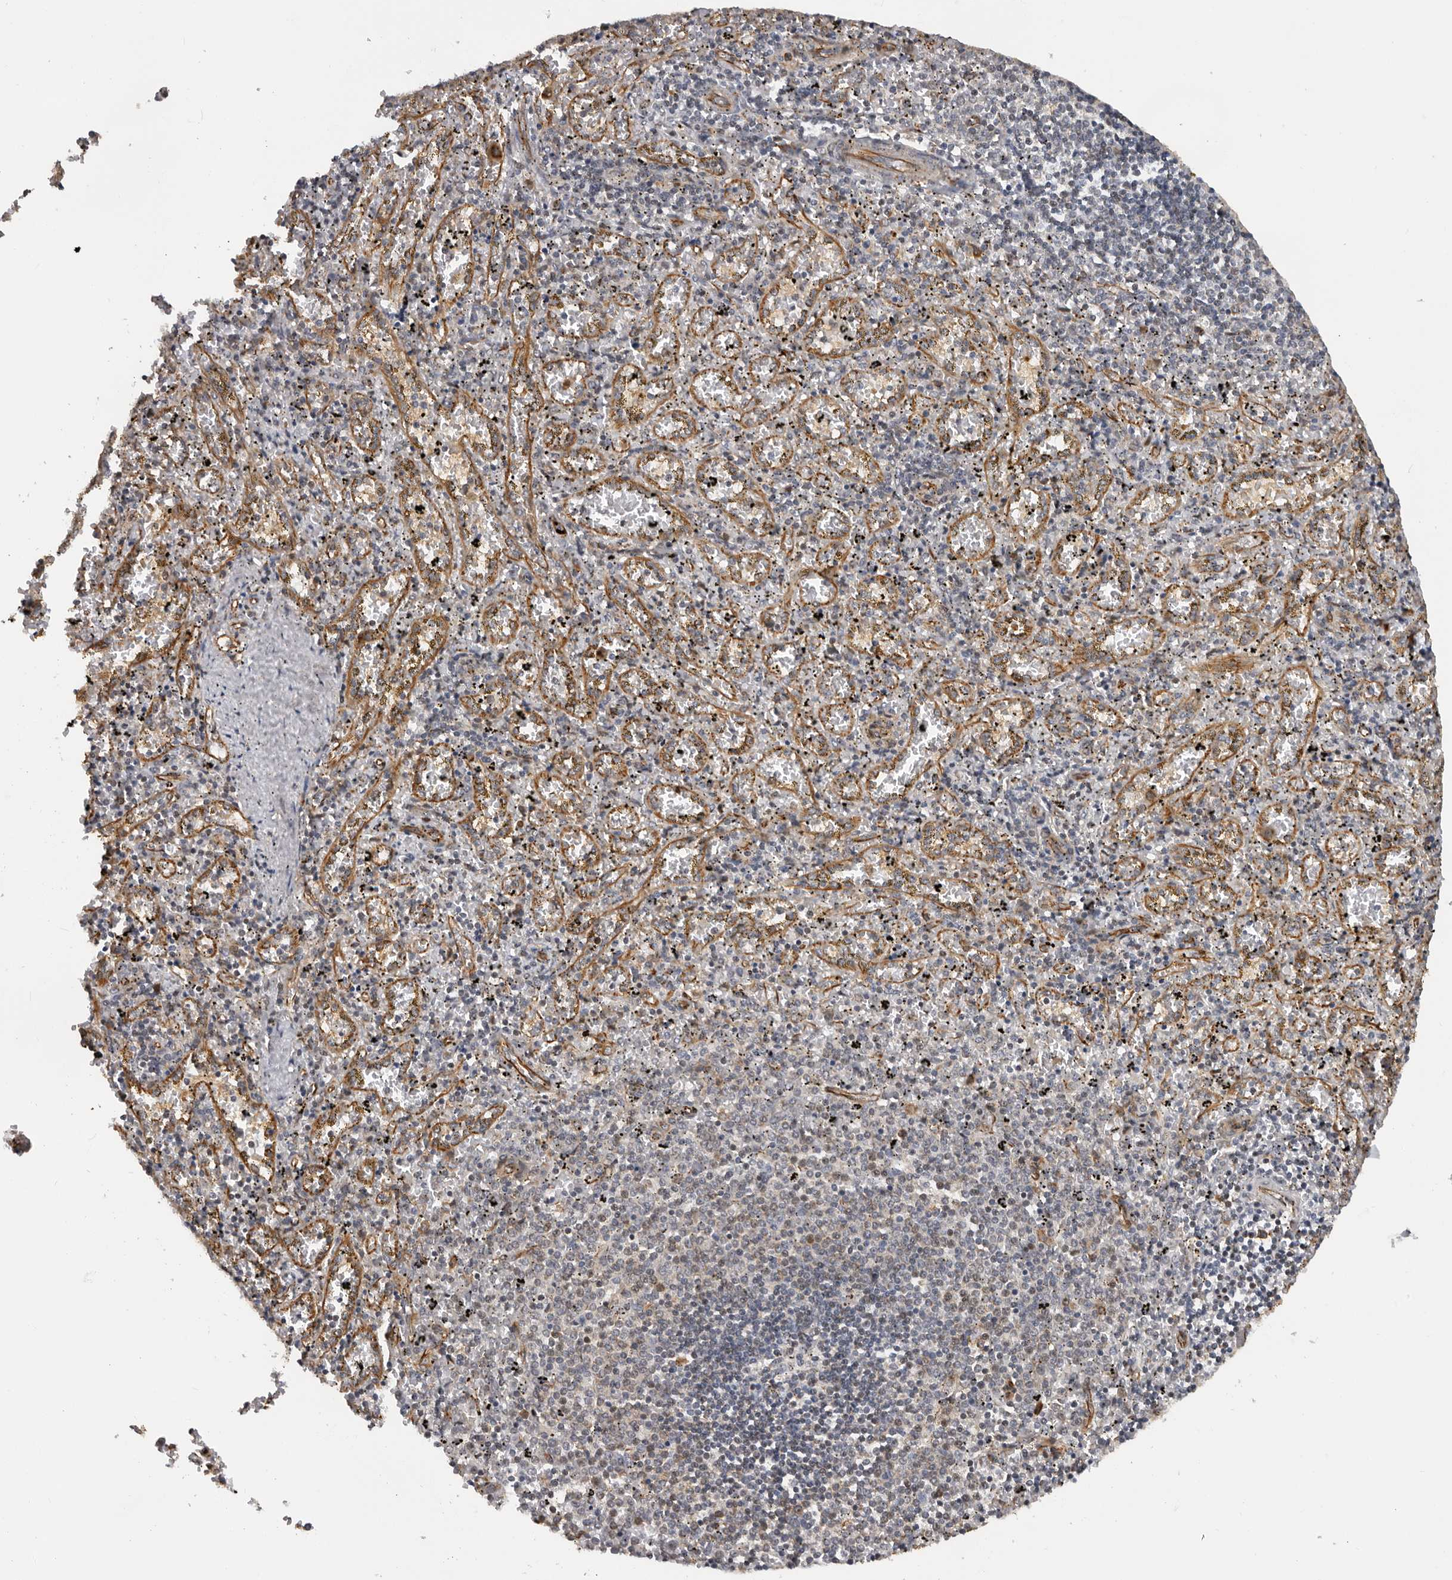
{"staining": {"intensity": "weak", "quantity": "<25%", "location": "cytoplasmic/membranous"}, "tissue": "spleen", "cell_type": "Cells in red pulp", "image_type": "normal", "snomed": [{"axis": "morphology", "description": "Normal tissue, NOS"}, {"axis": "topography", "description": "Spleen"}], "caption": "An immunohistochemistry photomicrograph of normal spleen is shown. There is no staining in cells in red pulp of spleen.", "gene": "RNF157", "patient": {"sex": "male", "age": 11}}